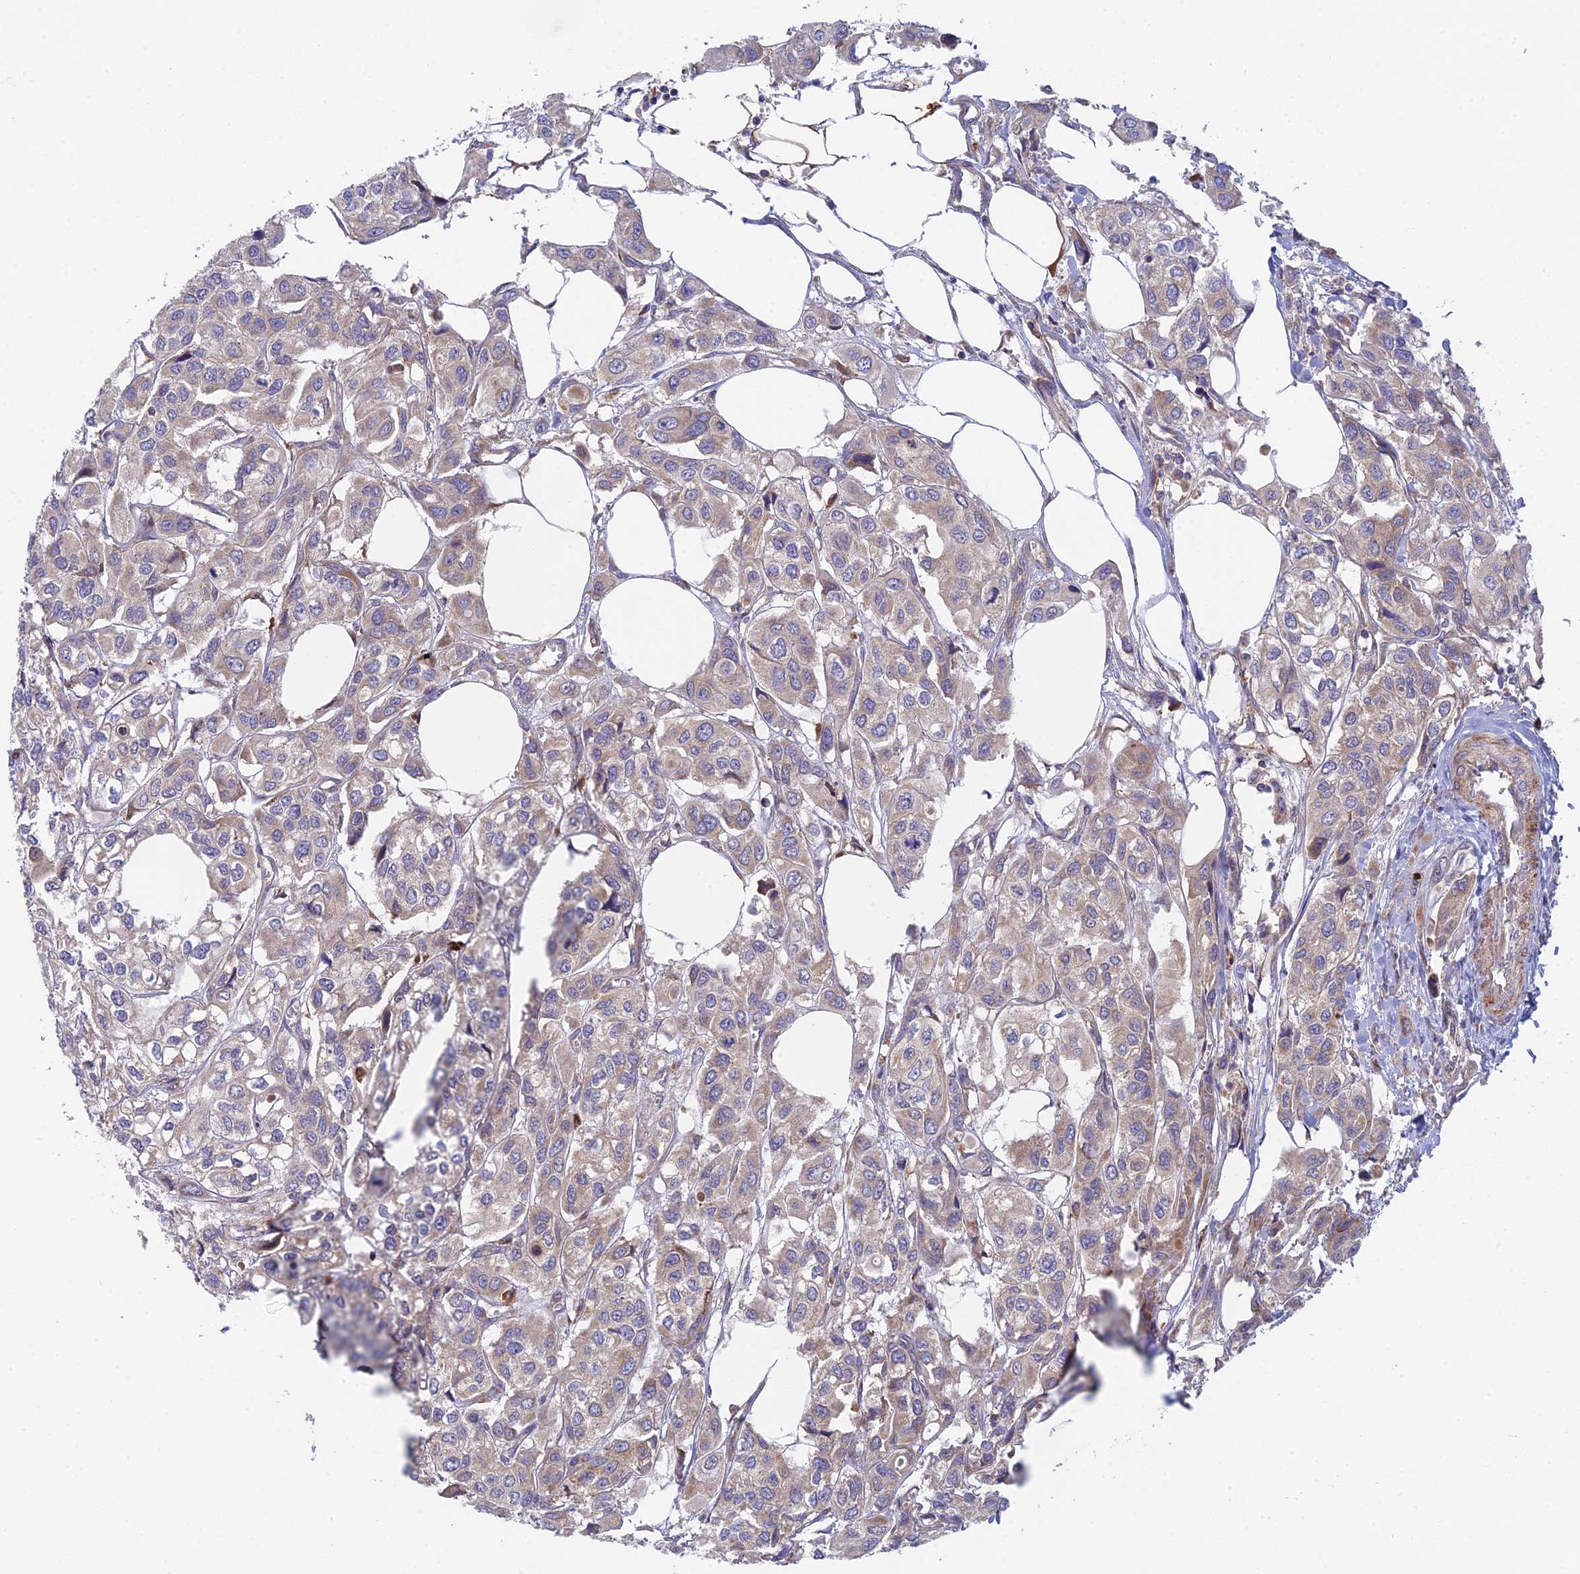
{"staining": {"intensity": "weak", "quantity": ">75%", "location": "cytoplasmic/membranous"}, "tissue": "urothelial cancer", "cell_type": "Tumor cells", "image_type": "cancer", "snomed": [{"axis": "morphology", "description": "Urothelial carcinoma, High grade"}, {"axis": "topography", "description": "Urinary bladder"}], "caption": "This is an image of IHC staining of high-grade urothelial carcinoma, which shows weak positivity in the cytoplasmic/membranous of tumor cells.", "gene": "INCA1", "patient": {"sex": "male", "age": 67}}